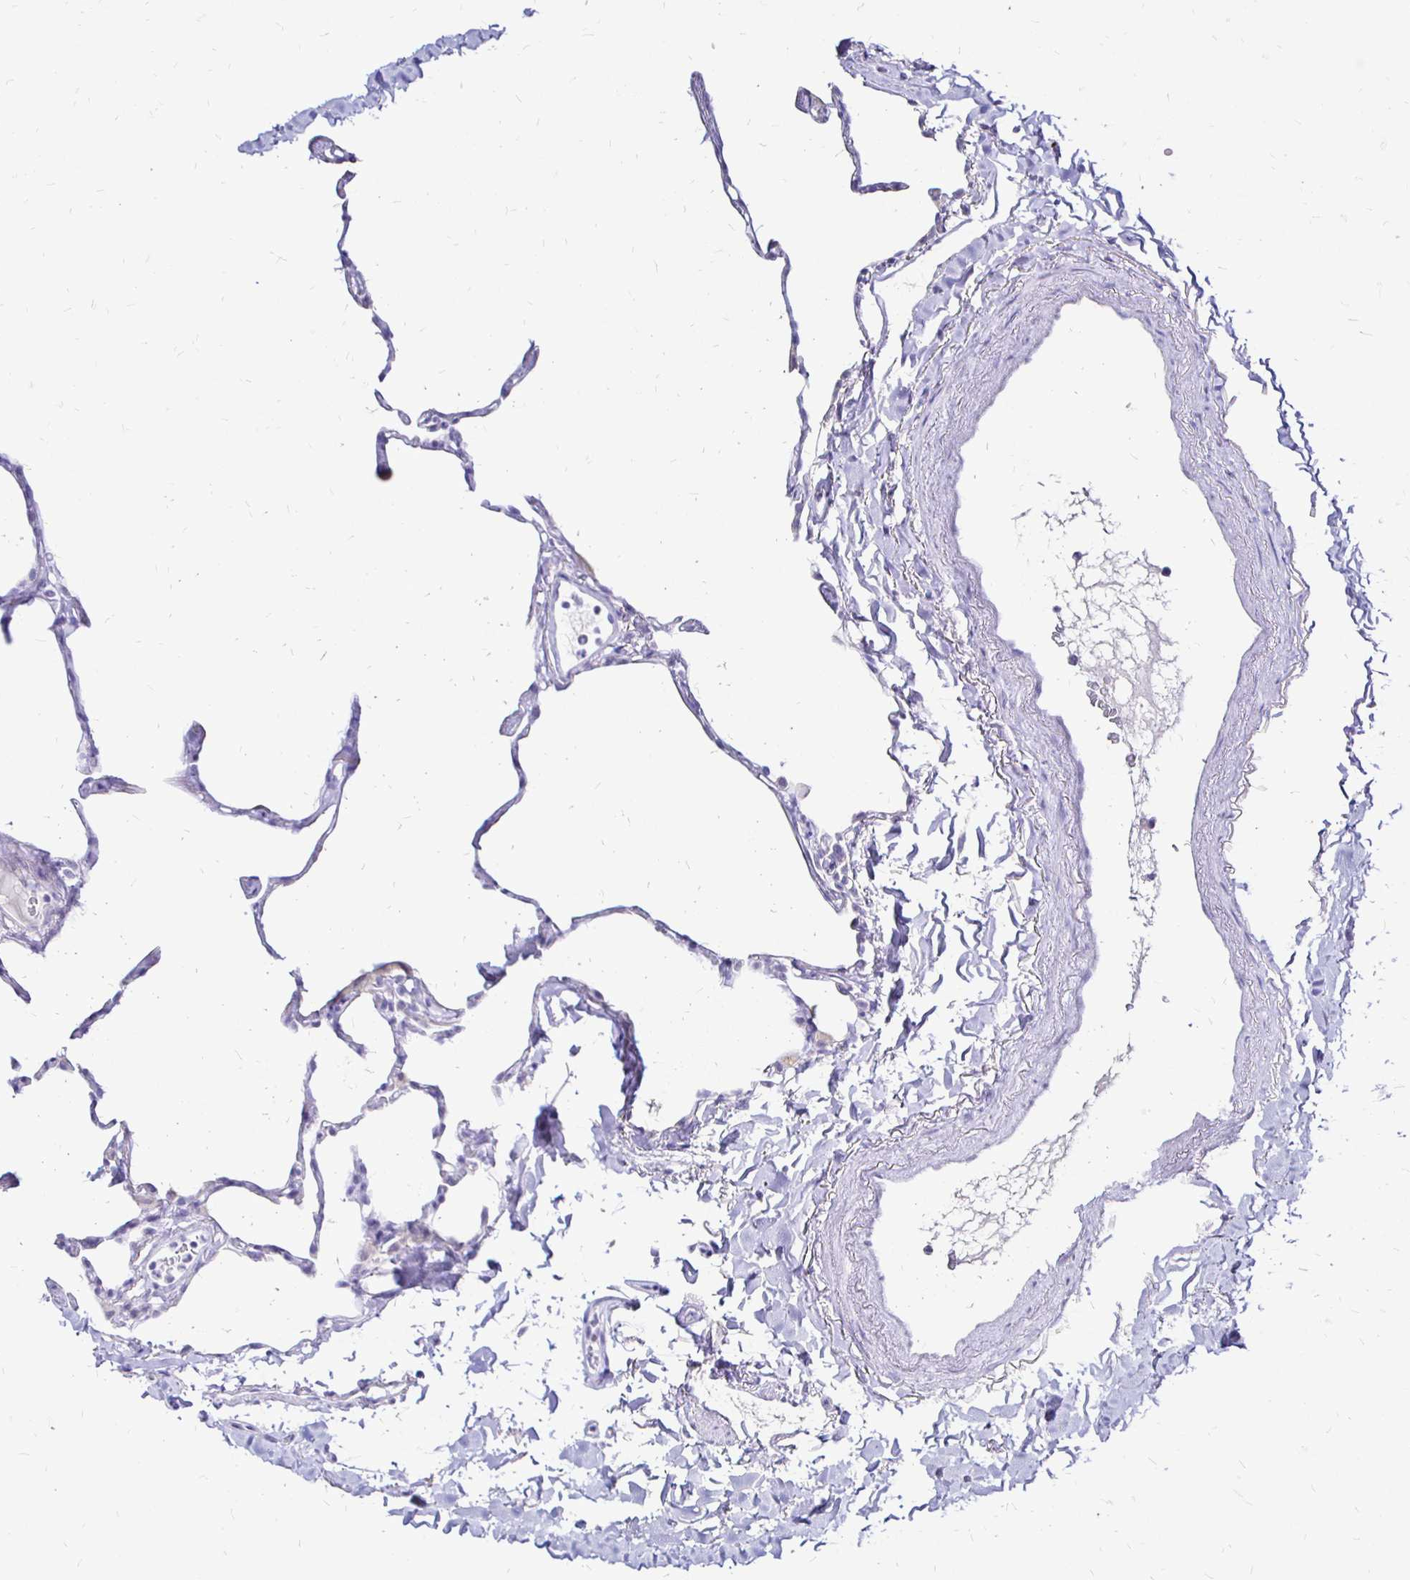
{"staining": {"intensity": "negative", "quantity": "none", "location": "none"}, "tissue": "lung", "cell_type": "Alveolar cells", "image_type": "normal", "snomed": [{"axis": "morphology", "description": "Normal tissue, NOS"}, {"axis": "topography", "description": "Lung"}], "caption": "This is a micrograph of IHC staining of benign lung, which shows no staining in alveolar cells.", "gene": "IRGC", "patient": {"sex": "male", "age": 65}}